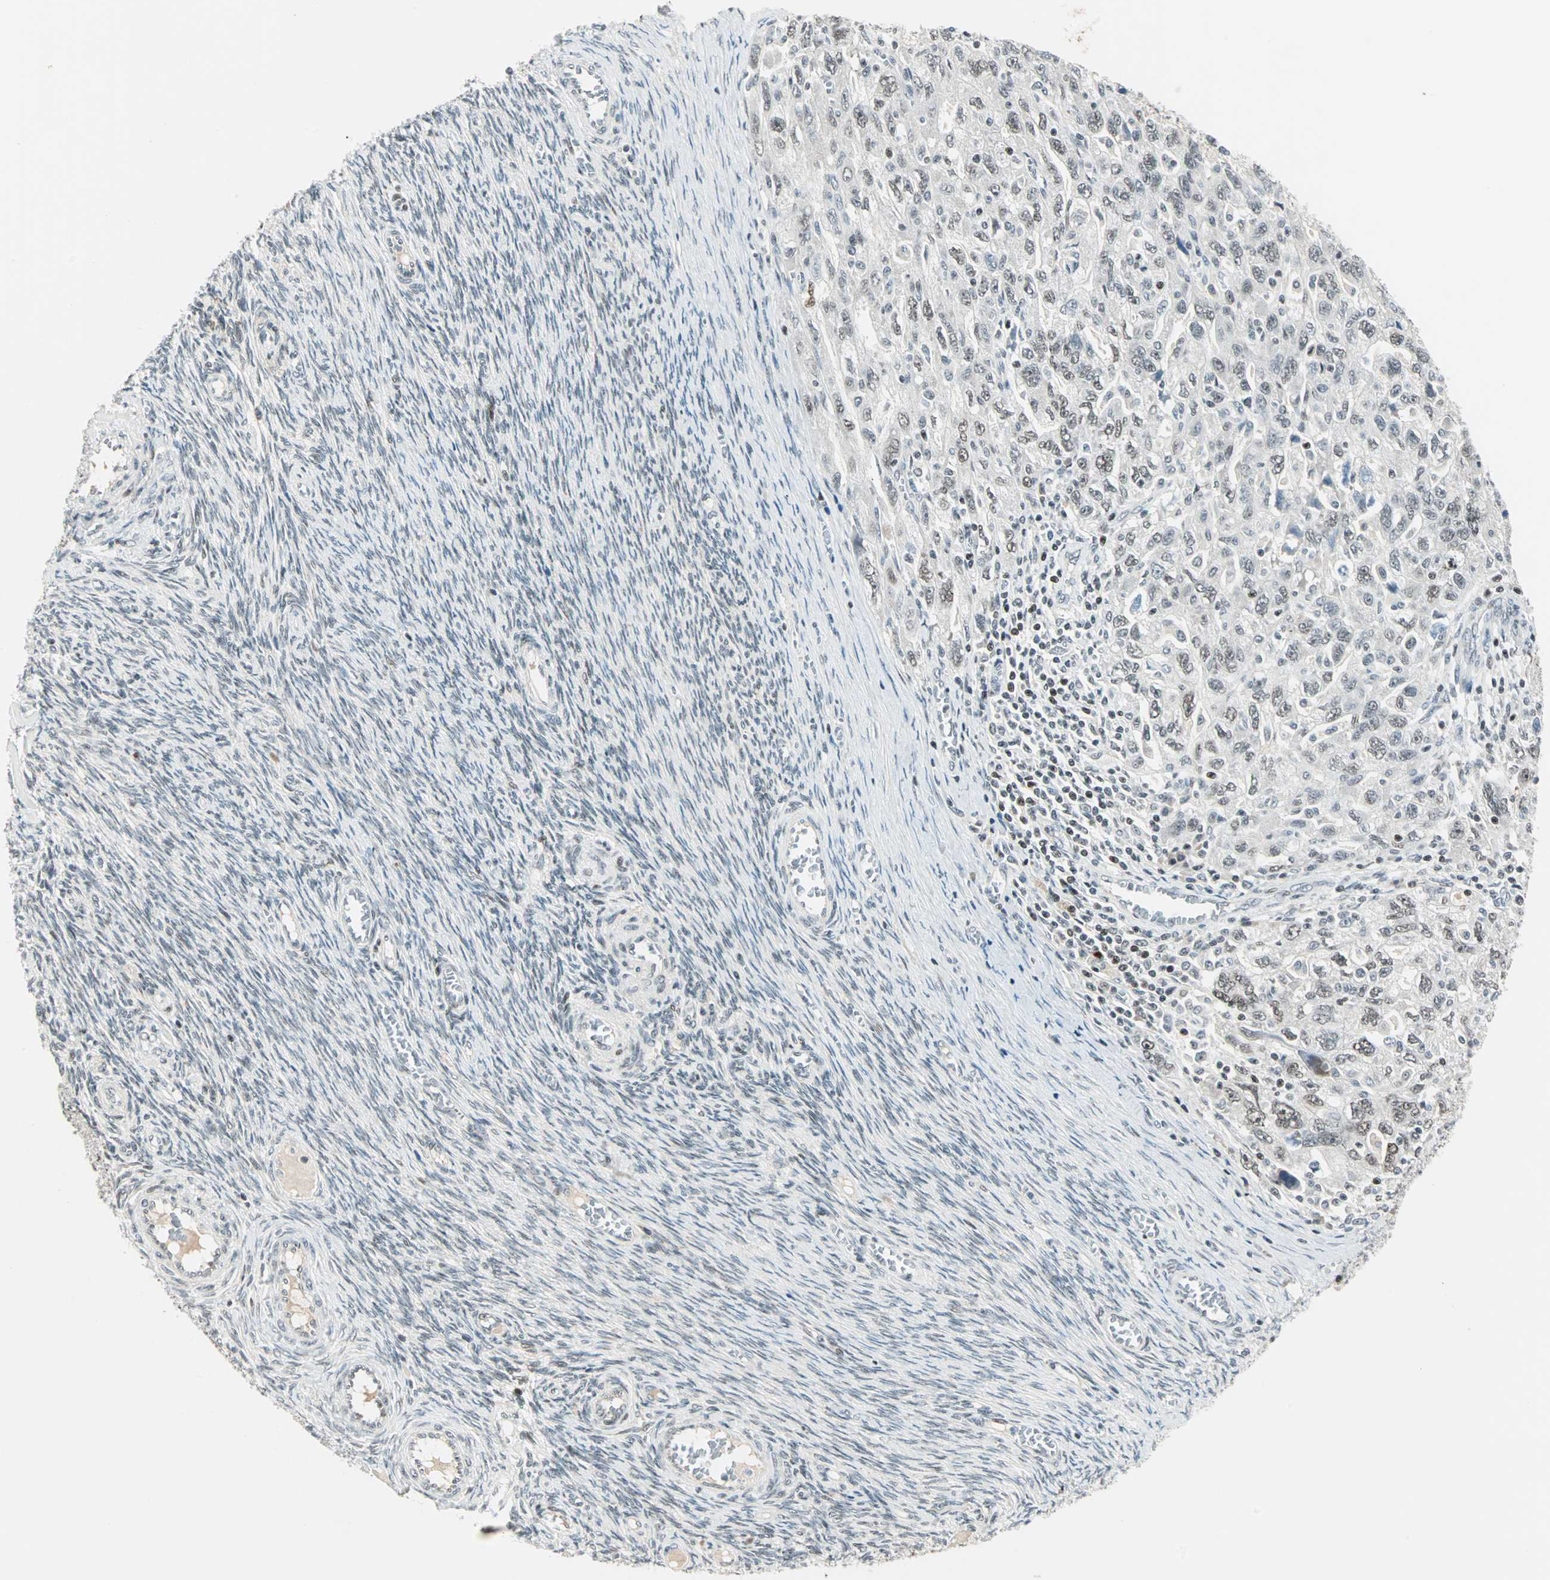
{"staining": {"intensity": "weak", "quantity": "25%-75%", "location": "nuclear"}, "tissue": "ovarian cancer", "cell_type": "Tumor cells", "image_type": "cancer", "snomed": [{"axis": "morphology", "description": "Carcinoma, NOS"}, {"axis": "morphology", "description": "Cystadenocarcinoma, serous, NOS"}, {"axis": "topography", "description": "Ovary"}], "caption": "Tumor cells display weak nuclear staining in about 25%-75% of cells in carcinoma (ovarian).", "gene": "SIN3A", "patient": {"sex": "female", "age": 69}}